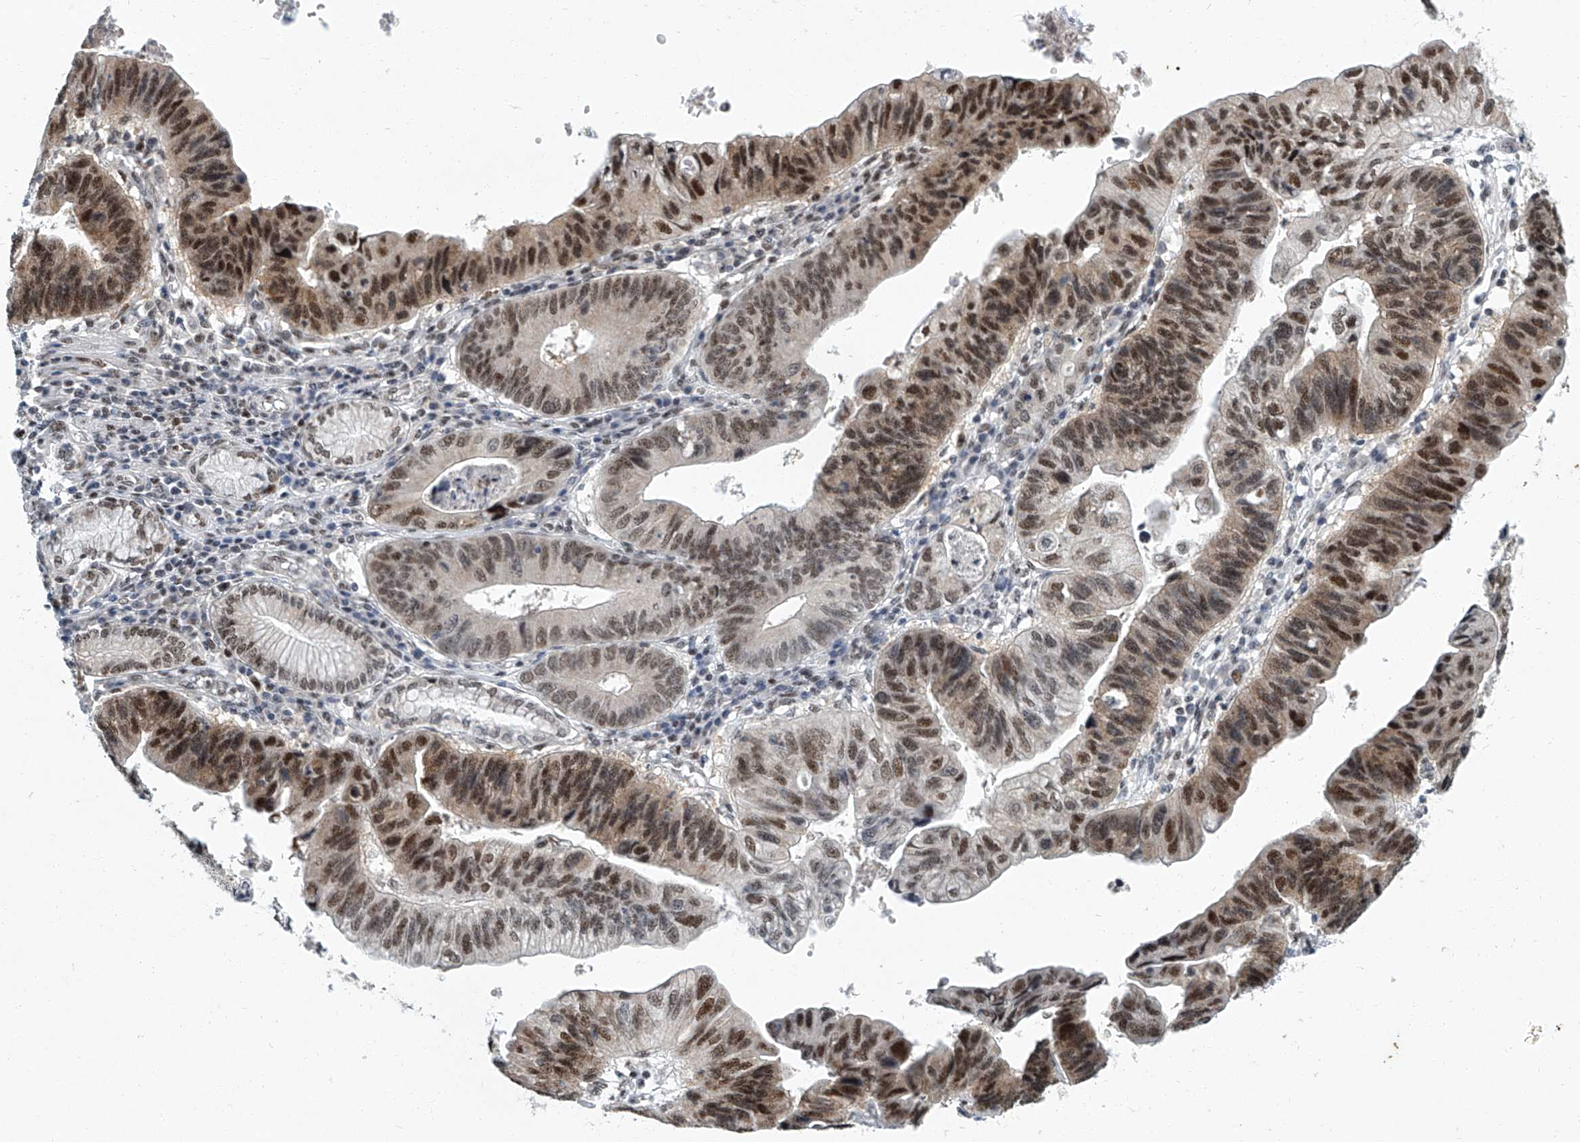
{"staining": {"intensity": "moderate", "quantity": ">75%", "location": "nuclear"}, "tissue": "stomach cancer", "cell_type": "Tumor cells", "image_type": "cancer", "snomed": [{"axis": "morphology", "description": "Adenocarcinoma, NOS"}, {"axis": "topography", "description": "Stomach"}], "caption": "High-magnification brightfield microscopy of adenocarcinoma (stomach) stained with DAB (brown) and counterstained with hematoxylin (blue). tumor cells exhibit moderate nuclear expression is seen in about>75% of cells.", "gene": "TFDP1", "patient": {"sex": "male", "age": 59}}